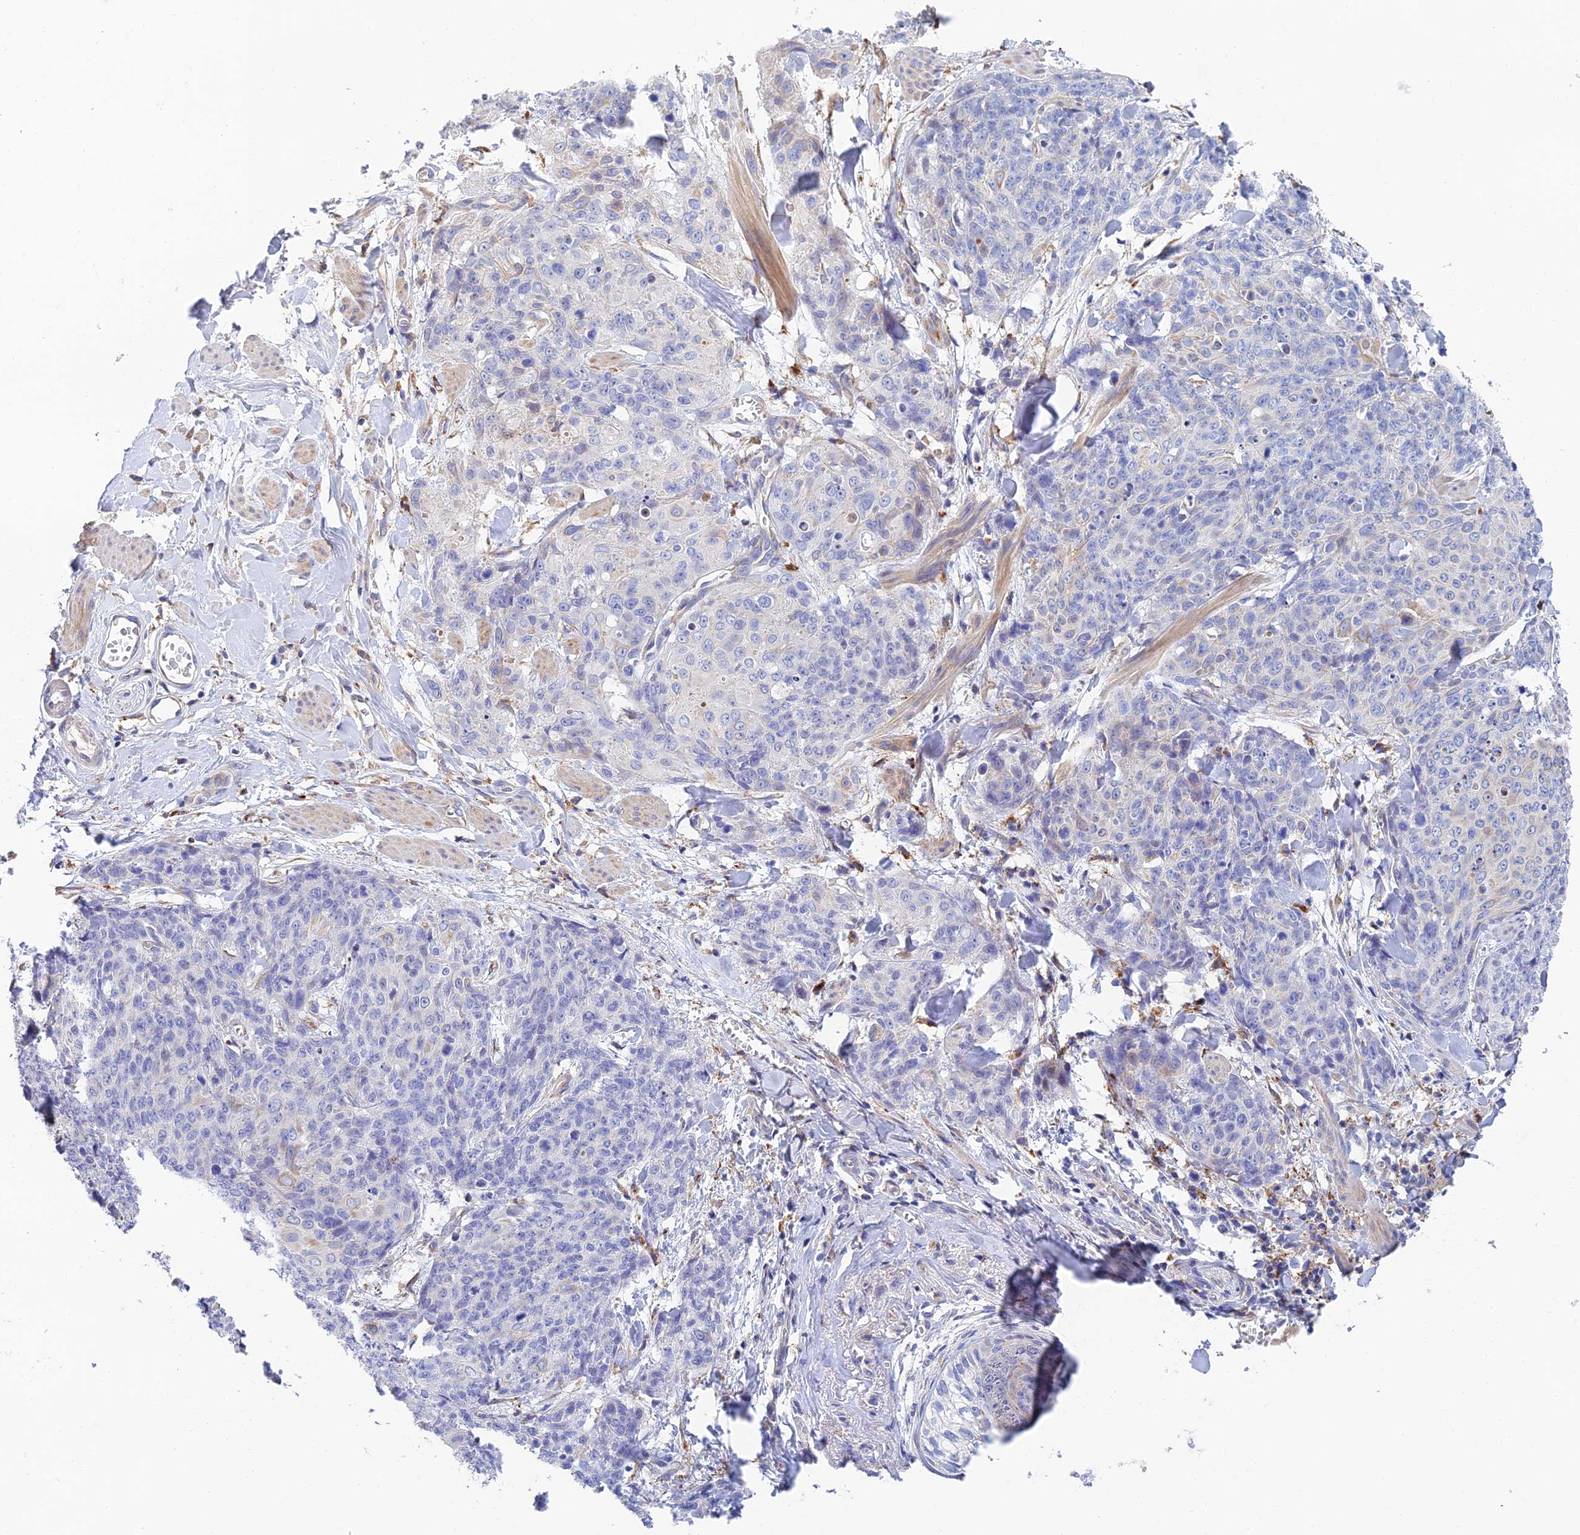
{"staining": {"intensity": "negative", "quantity": "none", "location": "none"}, "tissue": "skin cancer", "cell_type": "Tumor cells", "image_type": "cancer", "snomed": [{"axis": "morphology", "description": "Squamous cell carcinoma, NOS"}, {"axis": "topography", "description": "Skin"}, {"axis": "topography", "description": "Vulva"}], "caption": "DAB (3,3'-diaminobenzidine) immunohistochemical staining of human skin squamous cell carcinoma demonstrates no significant staining in tumor cells.", "gene": "RPGRIP1L", "patient": {"sex": "female", "age": 85}}